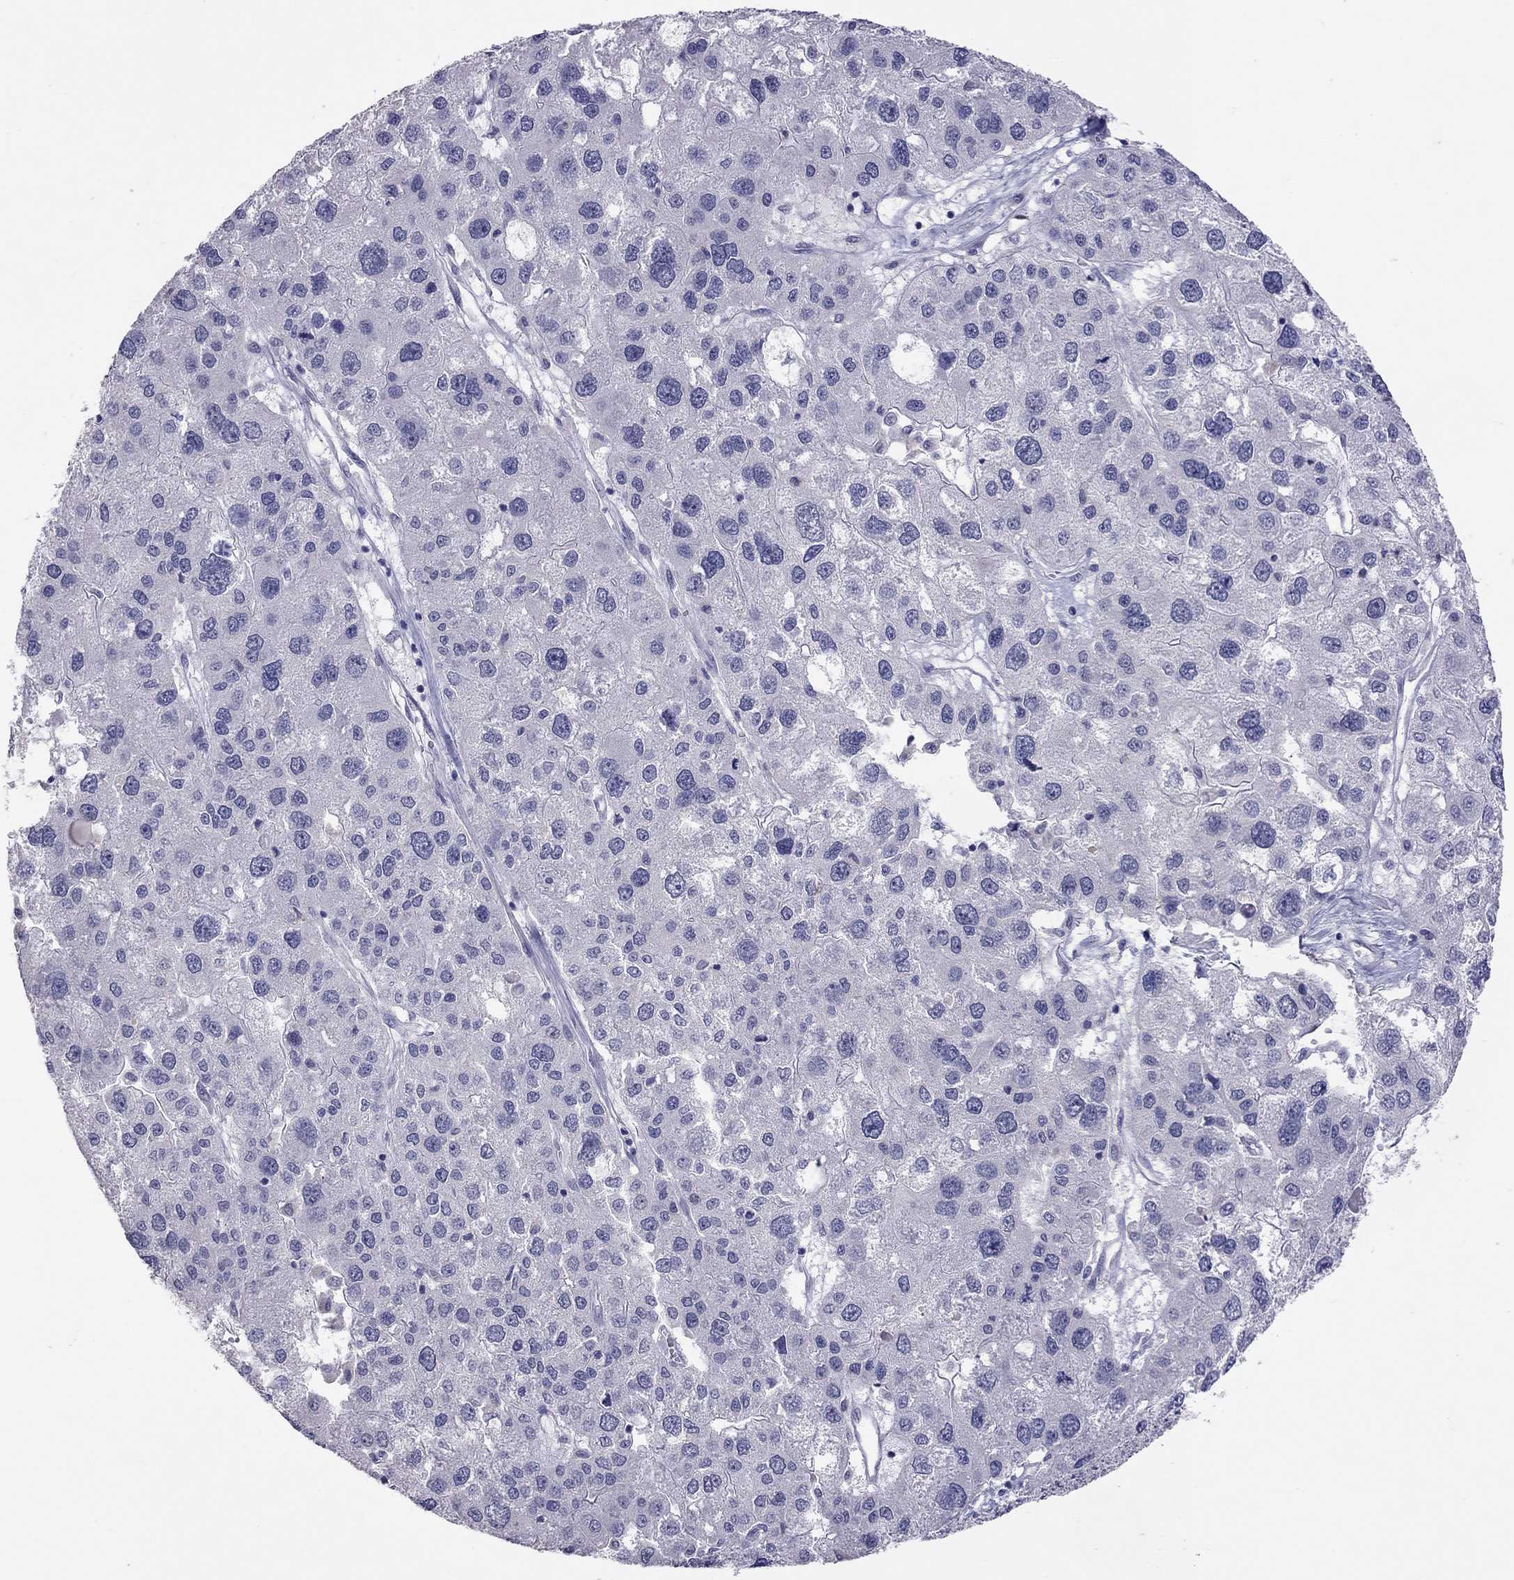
{"staining": {"intensity": "negative", "quantity": "none", "location": "none"}, "tissue": "liver cancer", "cell_type": "Tumor cells", "image_type": "cancer", "snomed": [{"axis": "morphology", "description": "Carcinoma, Hepatocellular, NOS"}, {"axis": "topography", "description": "Liver"}], "caption": "Tumor cells are negative for protein expression in human liver cancer (hepatocellular carcinoma).", "gene": "SLAMF1", "patient": {"sex": "male", "age": 73}}